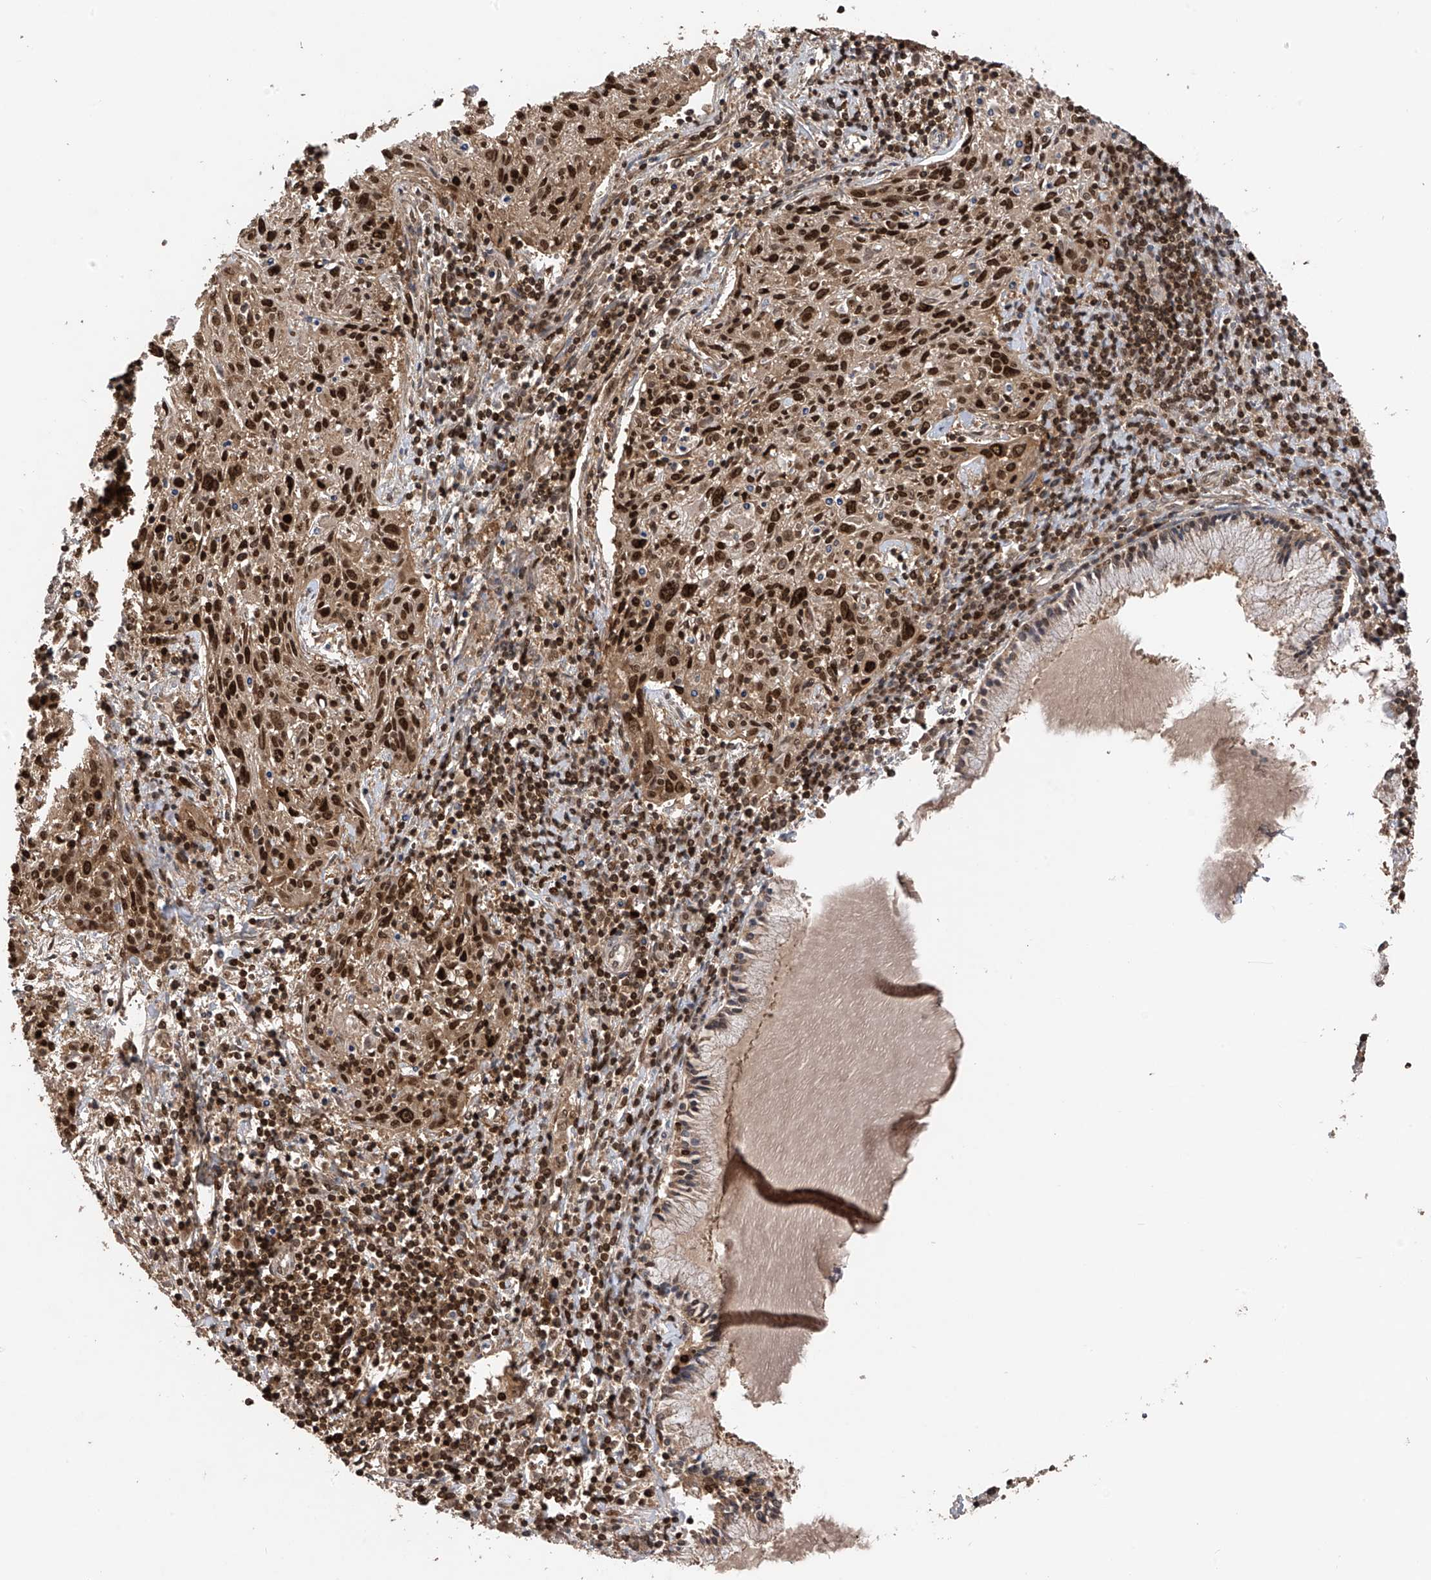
{"staining": {"intensity": "strong", "quantity": ">75%", "location": "nuclear"}, "tissue": "cervical cancer", "cell_type": "Tumor cells", "image_type": "cancer", "snomed": [{"axis": "morphology", "description": "Squamous cell carcinoma, NOS"}, {"axis": "topography", "description": "Cervix"}], "caption": "DAB (3,3'-diaminobenzidine) immunohistochemical staining of cervical cancer (squamous cell carcinoma) displays strong nuclear protein expression in about >75% of tumor cells.", "gene": "DNAJC9", "patient": {"sex": "female", "age": 51}}